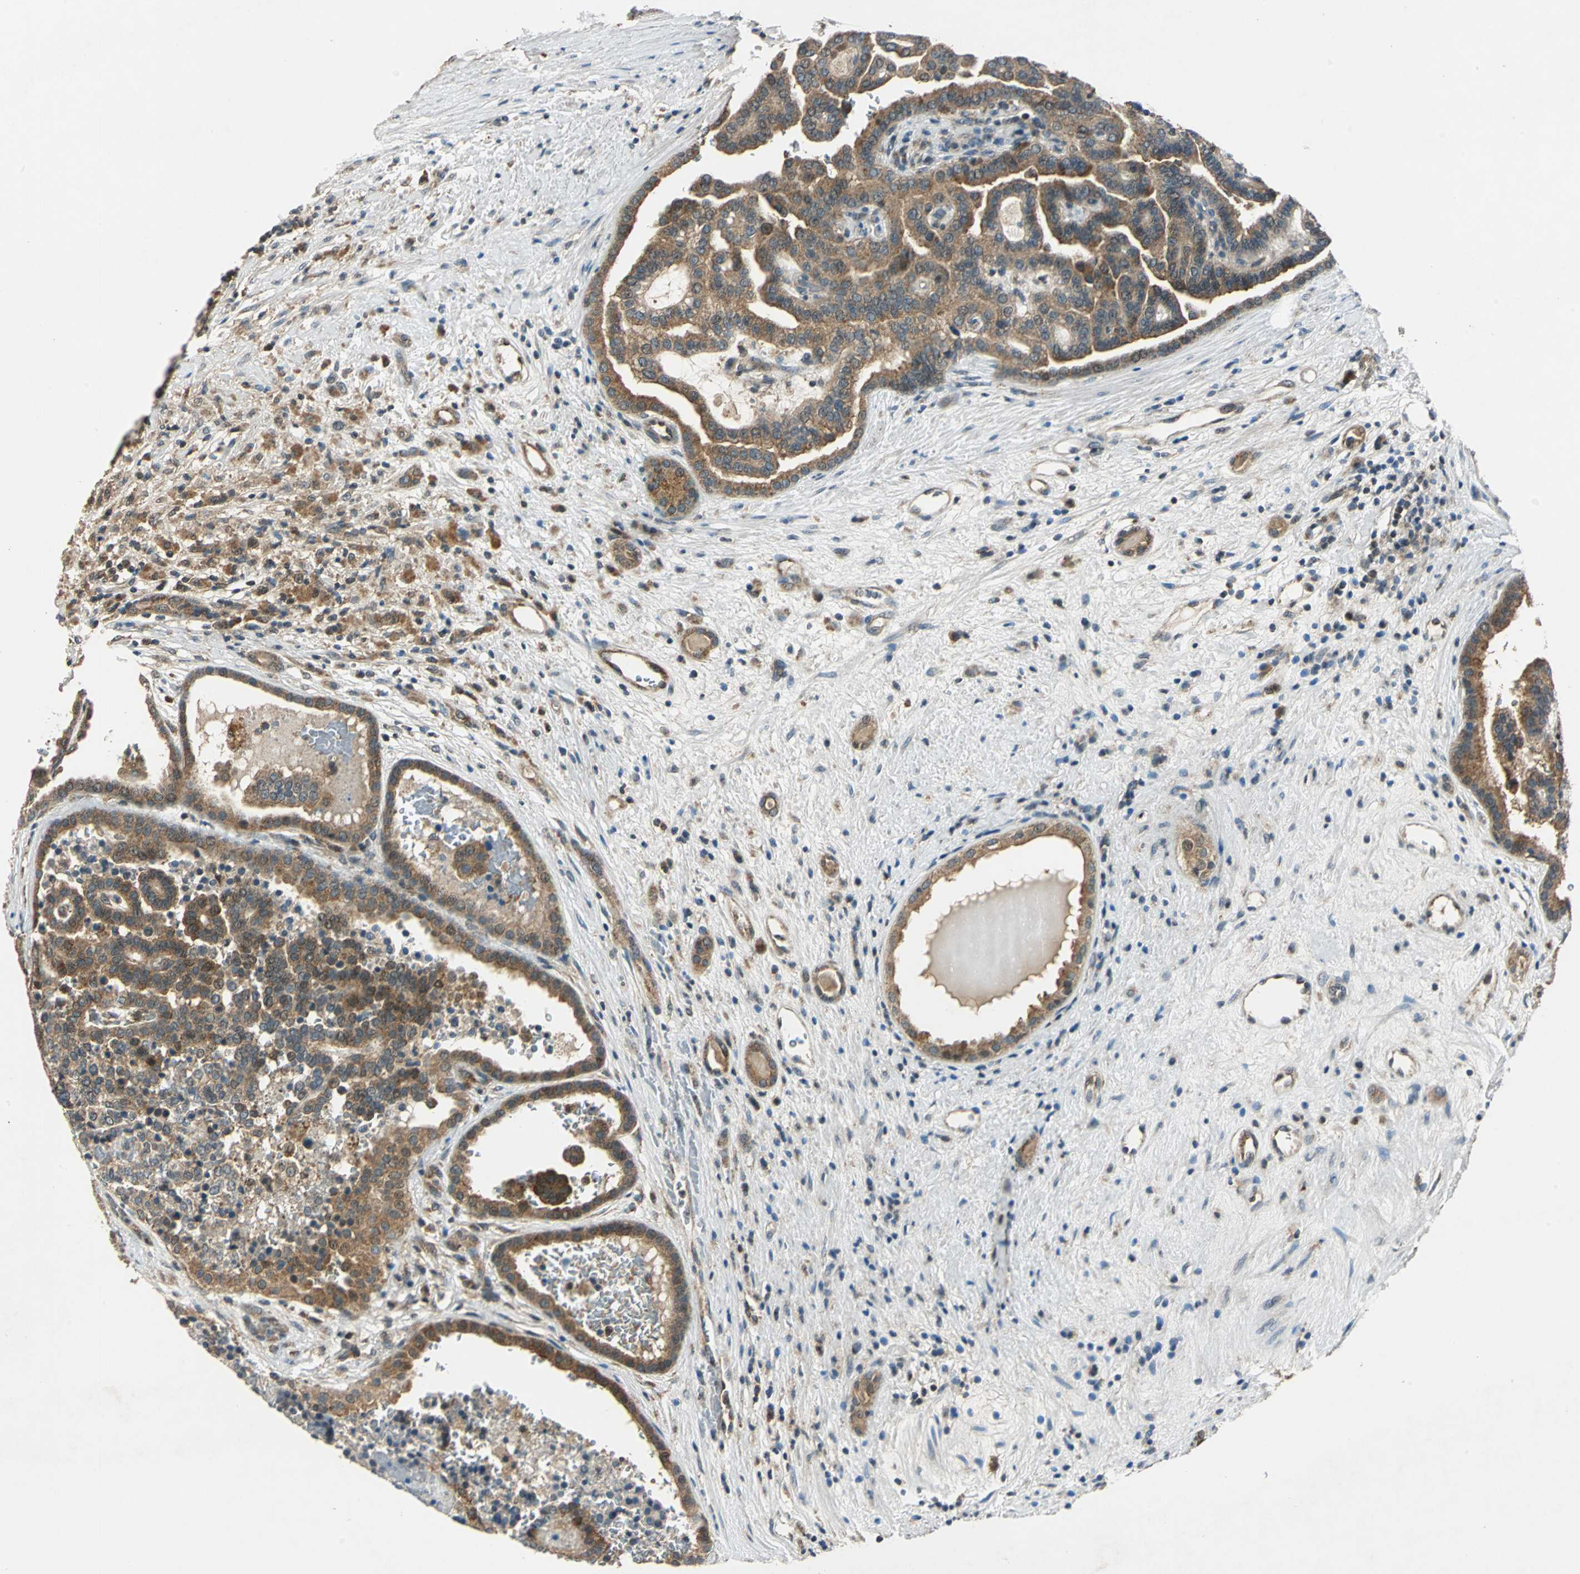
{"staining": {"intensity": "moderate", "quantity": ">75%", "location": "cytoplasmic/membranous"}, "tissue": "renal cancer", "cell_type": "Tumor cells", "image_type": "cancer", "snomed": [{"axis": "morphology", "description": "Adenocarcinoma, NOS"}, {"axis": "topography", "description": "Kidney"}], "caption": "Protein expression analysis of human renal cancer reveals moderate cytoplasmic/membranous positivity in about >75% of tumor cells.", "gene": "AHSA1", "patient": {"sex": "male", "age": 61}}